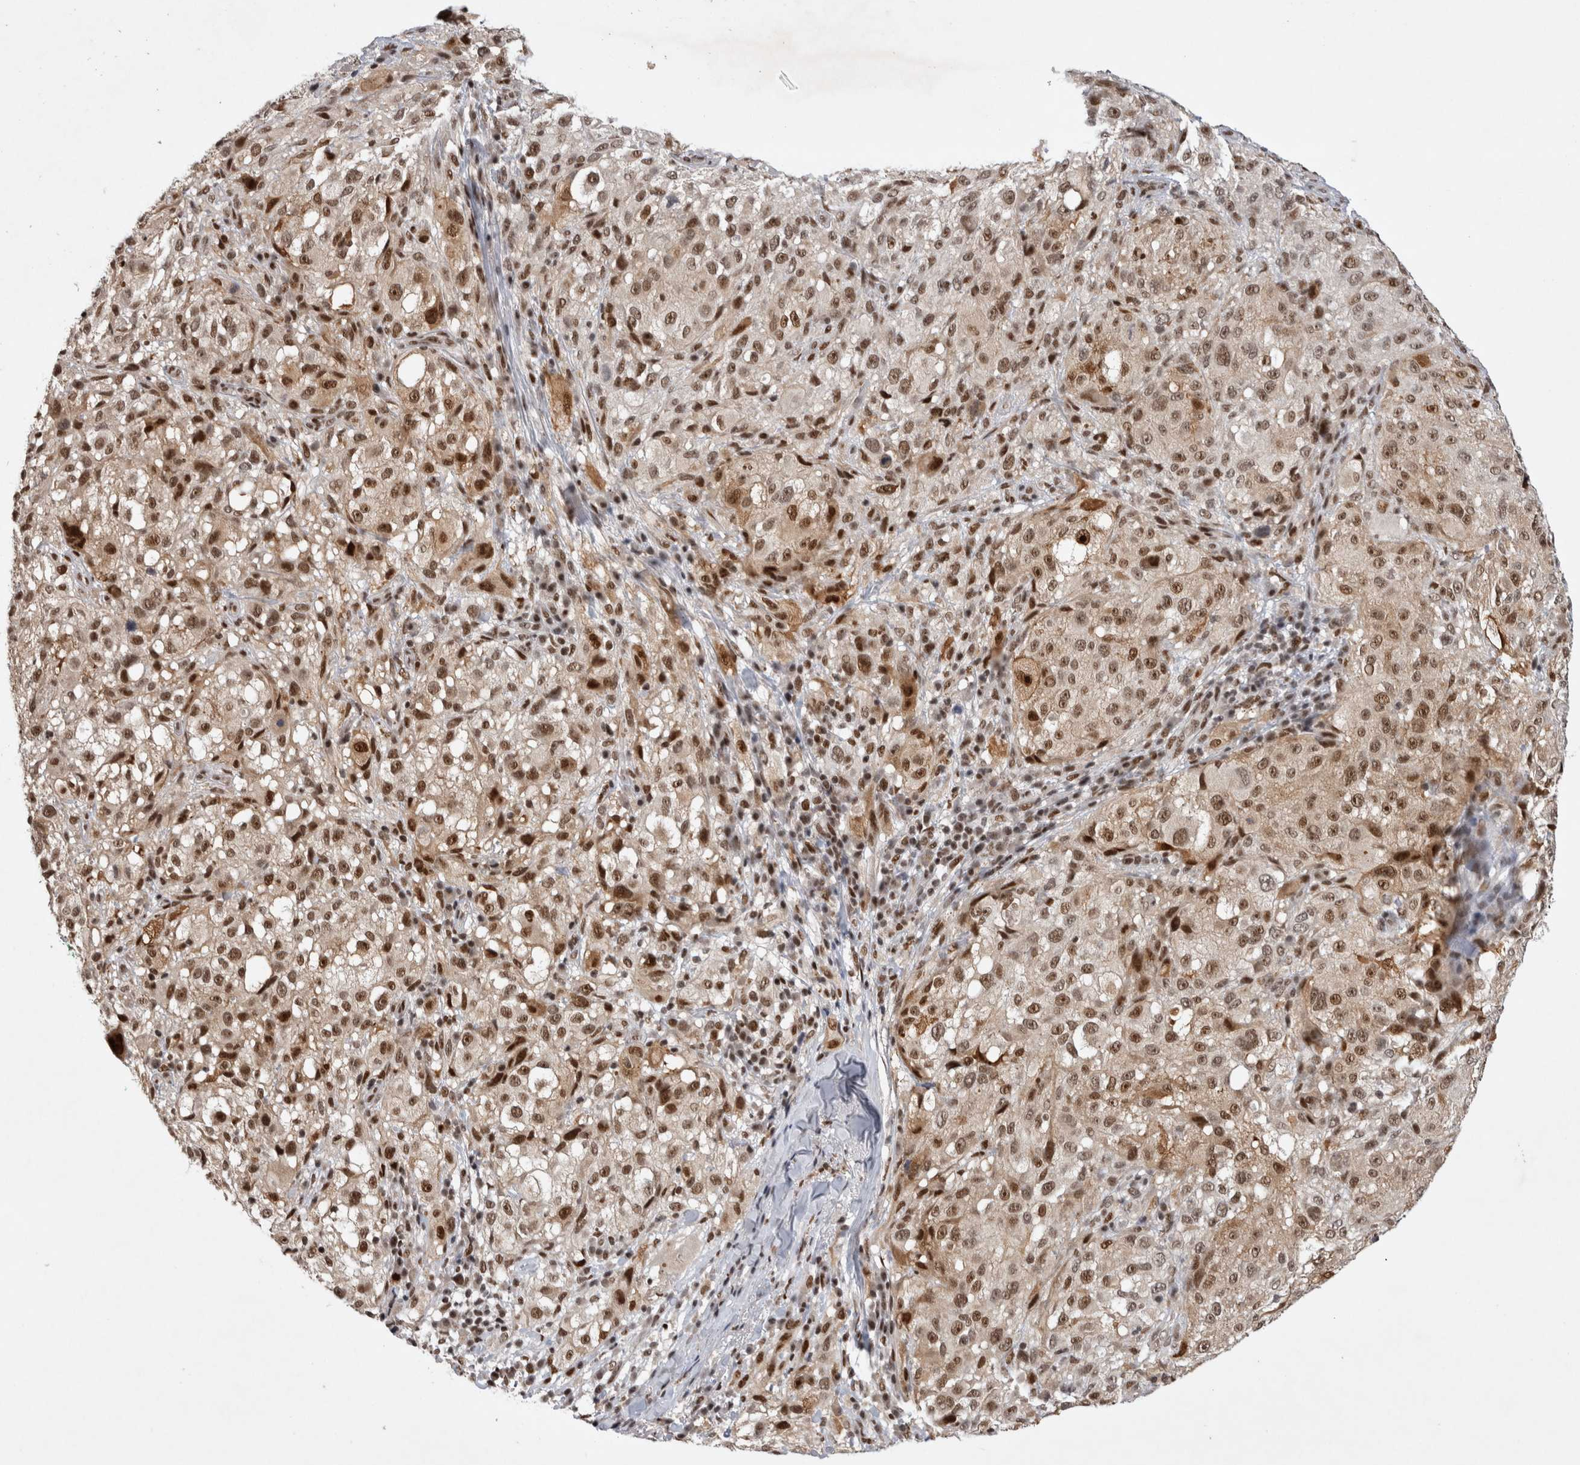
{"staining": {"intensity": "moderate", "quantity": ">75%", "location": "nuclear"}, "tissue": "melanoma", "cell_type": "Tumor cells", "image_type": "cancer", "snomed": [{"axis": "morphology", "description": "Necrosis, NOS"}, {"axis": "morphology", "description": "Malignant melanoma, NOS"}, {"axis": "topography", "description": "Skin"}], "caption": "Tumor cells reveal medium levels of moderate nuclear expression in approximately >75% of cells in human melanoma.", "gene": "HESX1", "patient": {"sex": "female", "age": 87}}